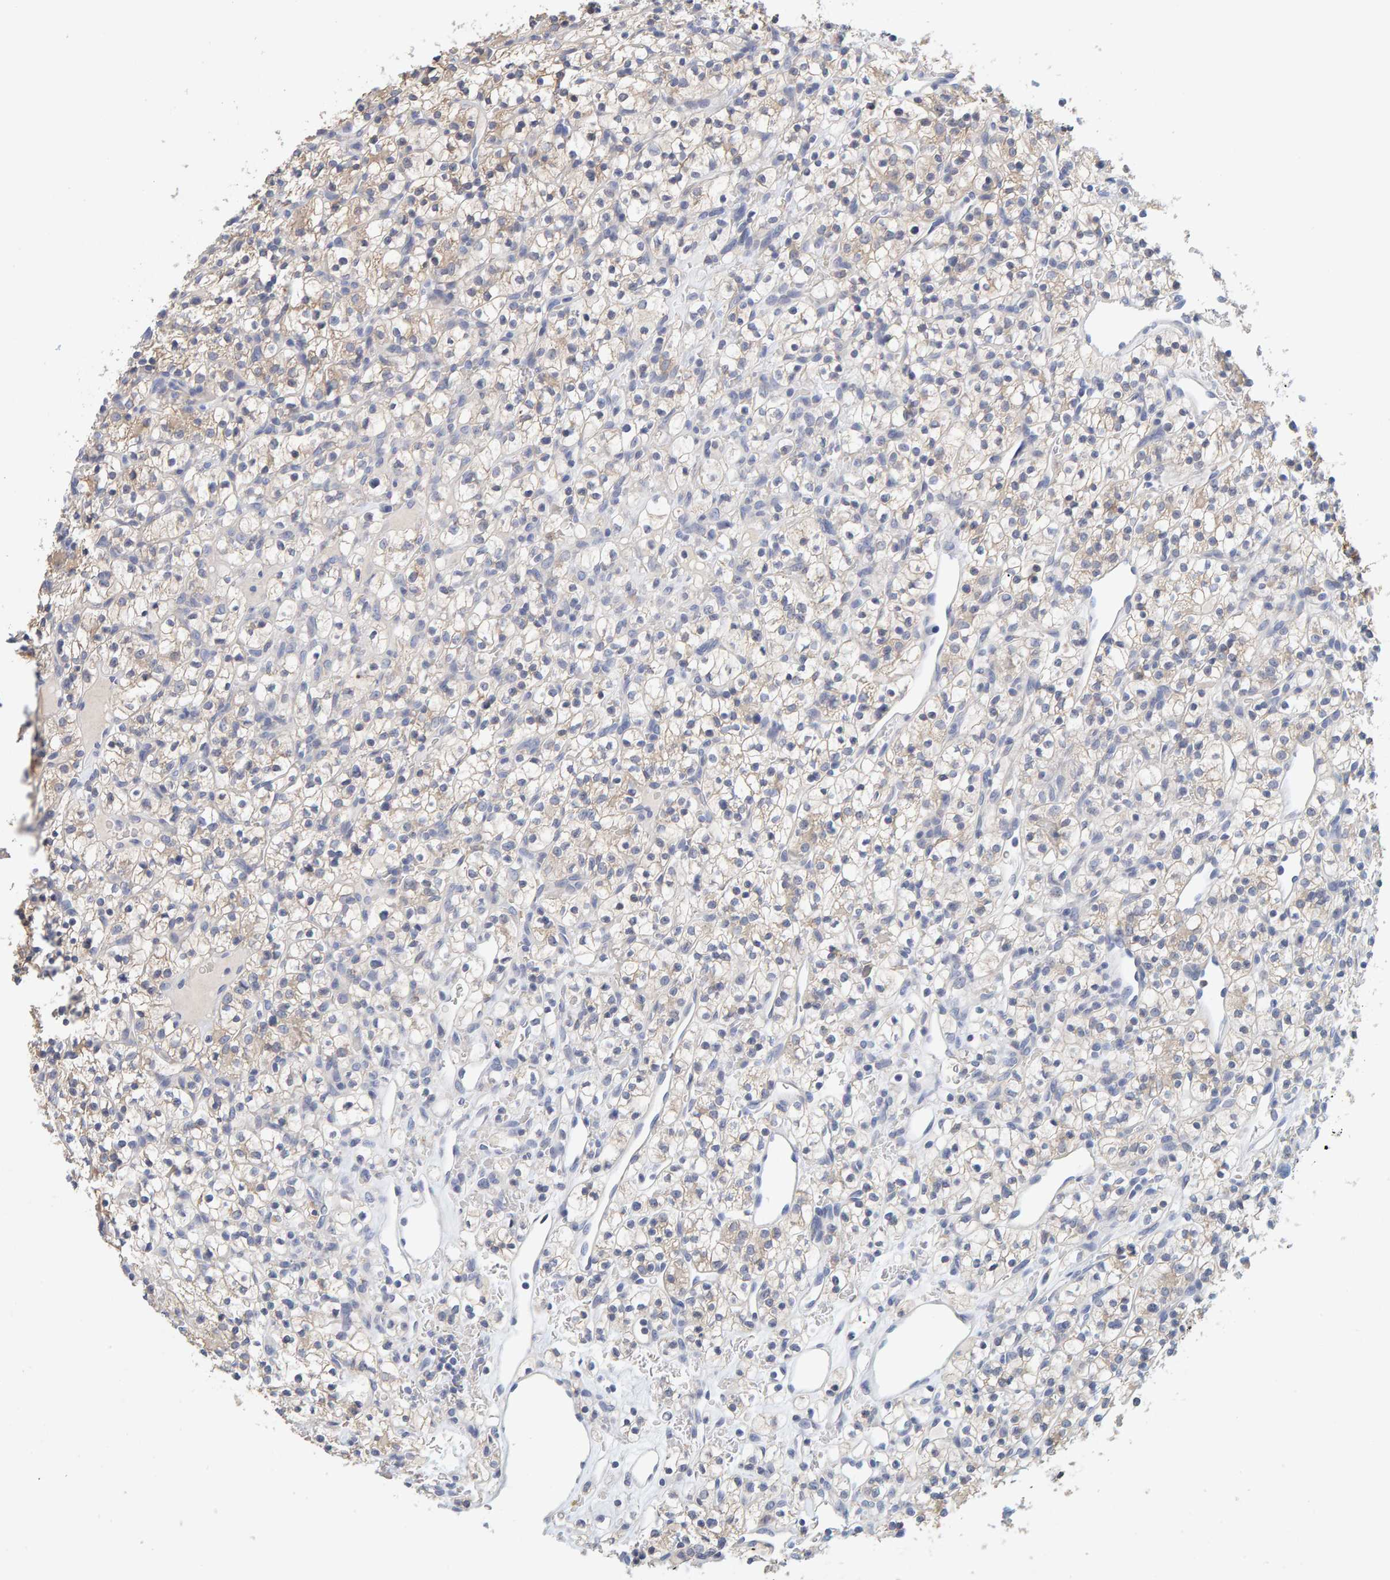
{"staining": {"intensity": "weak", "quantity": "25%-75%", "location": "cytoplasmic/membranous"}, "tissue": "renal cancer", "cell_type": "Tumor cells", "image_type": "cancer", "snomed": [{"axis": "morphology", "description": "Adenocarcinoma, NOS"}, {"axis": "topography", "description": "Kidney"}], "caption": "Immunohistochemical staining of human renal cancer (adenocarcinoma) exhibits weak cytoplasmic/membranous protein positivity in approximately 25%-75% of tumor cells.", "gene": "SGPL1", "patient": {"sex": "female", "age": 57}}